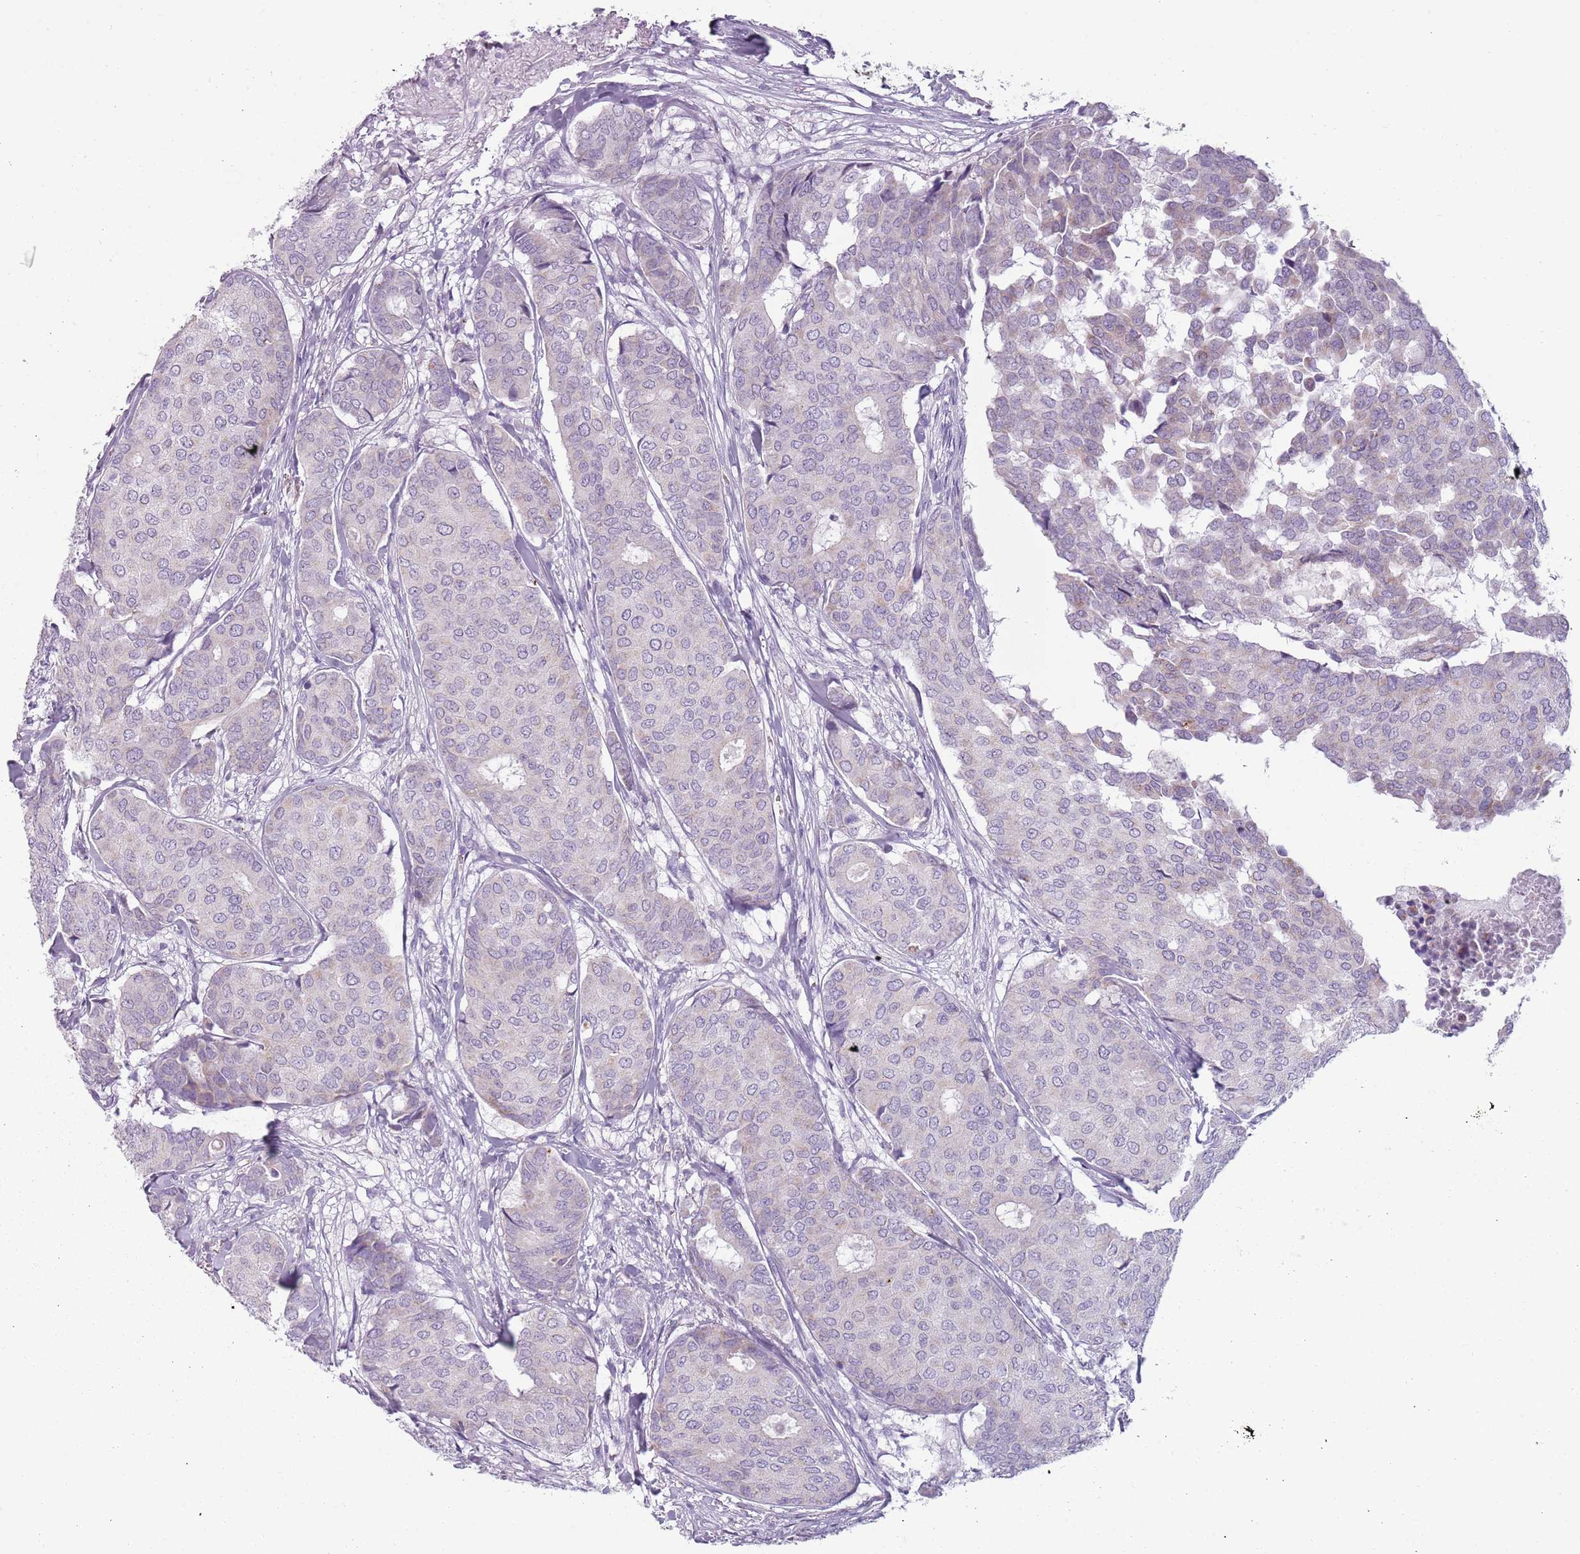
{"staining": {"intensity": "negative", "quantity": "none", "location": "none"}, "tissue": "breast cancer", "cell_type": "Tumor cells", "image_type": "cancer", "snomed": [{"axis": "morphology", "description": "Duct carcinoma"}, {"axis": "topography", "description": "Breast"}], "caption": "IHC micrograph of human intraductal carcinoma (breast) stained for a protein (brown), which demonstrates no expression in tumor cells.", "gene": "MEGF8", "patient": {"sex": "female", "age": 75}}